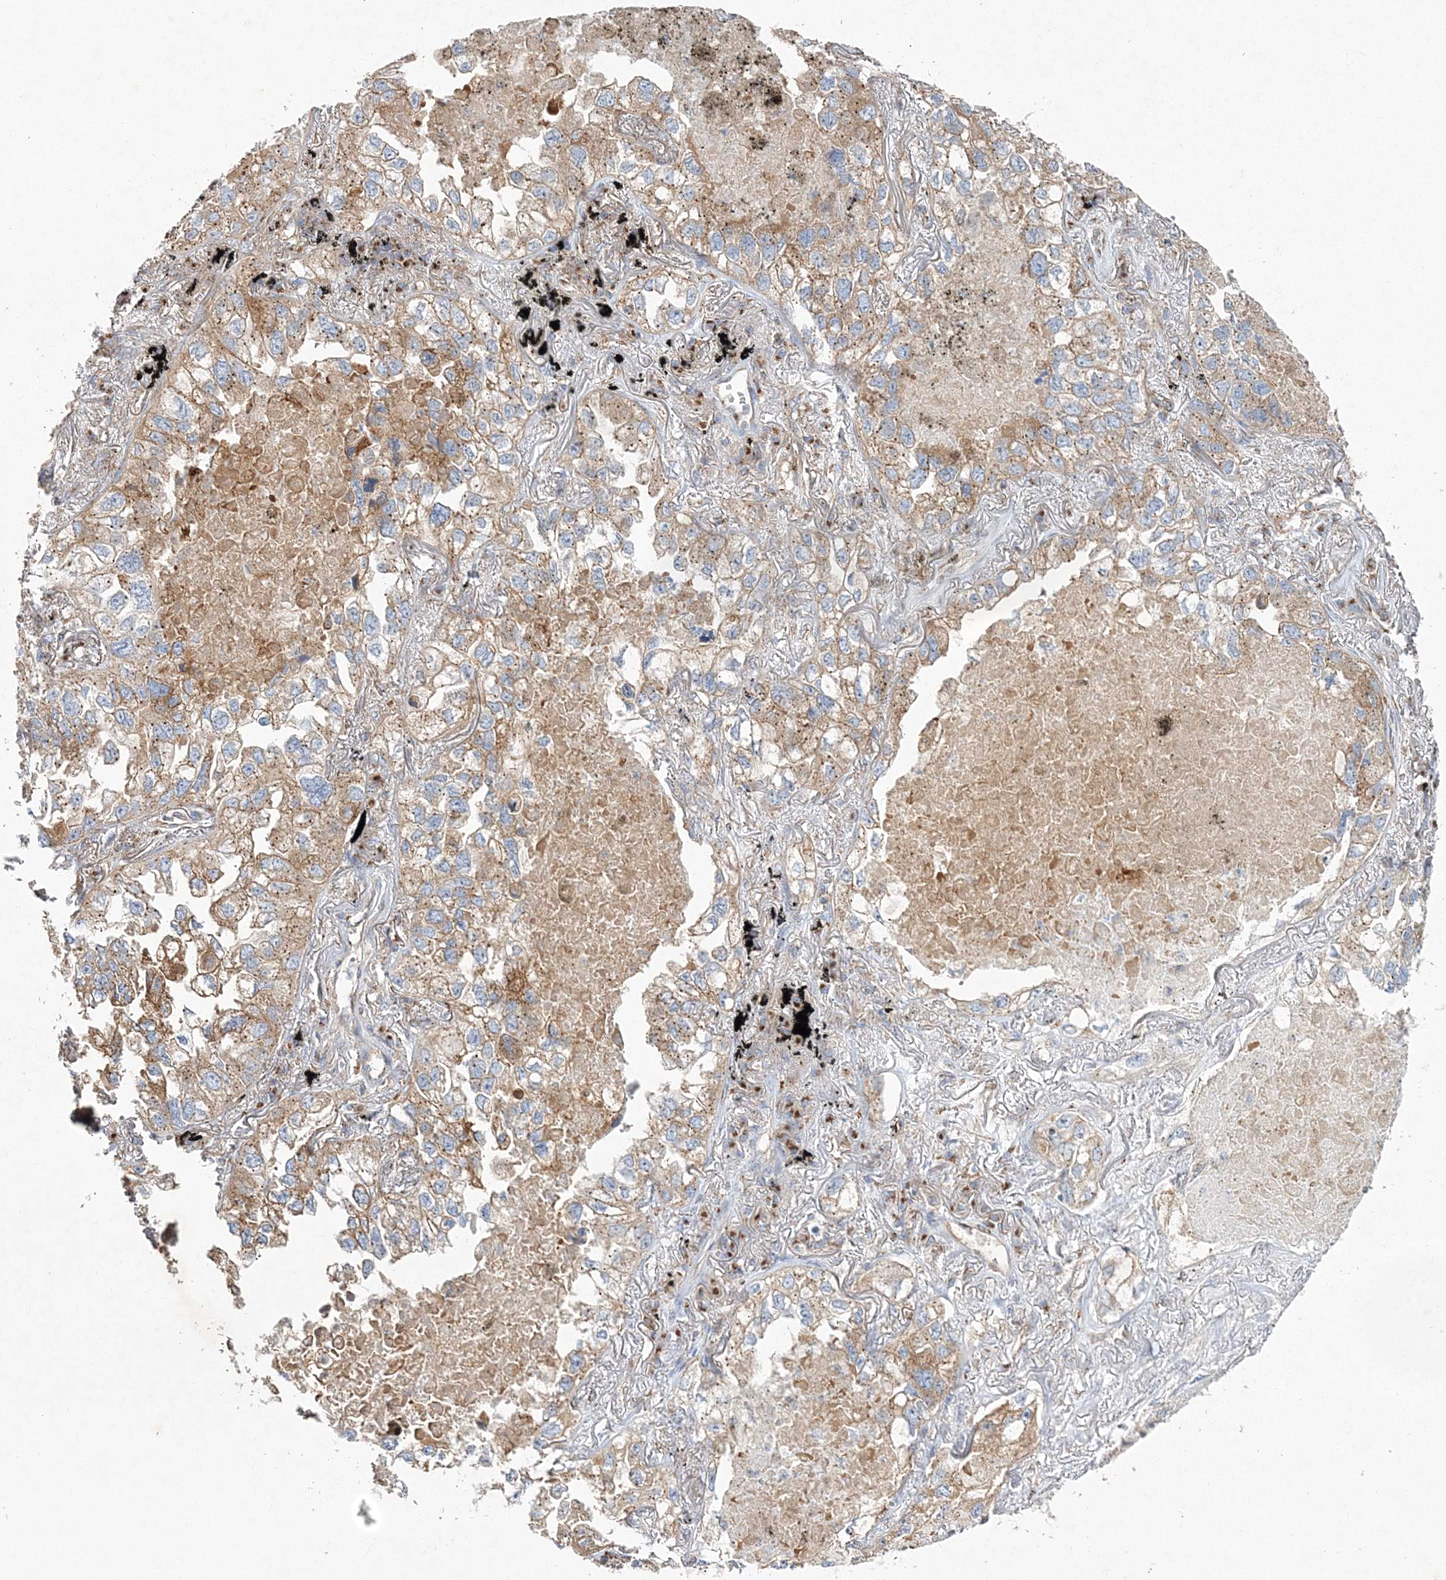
{"staining": {"intensity": "moderate", "quantity": "25%-75%", "location": "cytoplasmic/membranous"}, "tissue": "lung cancer", "cell_type": "Tumor cells", "image_type": "cancer", "snomed": [{"axis": "morphology", "description": "Adenocarcinoma, NOS"}, {"axis": "topography", "description": "Lung"}], "caption": "IHC histopathology image of neoplastic tissue: adenocarcinoma (lung) stained using IHC displays medium levels of moderate protein expression localized specifically in the cytoplasmic/membranous of tumor cells, appearing as a cytoplasmic/membranous brown color.", "gene": "SEC23IP", "patient": {"sex": "male", "age": 65}}